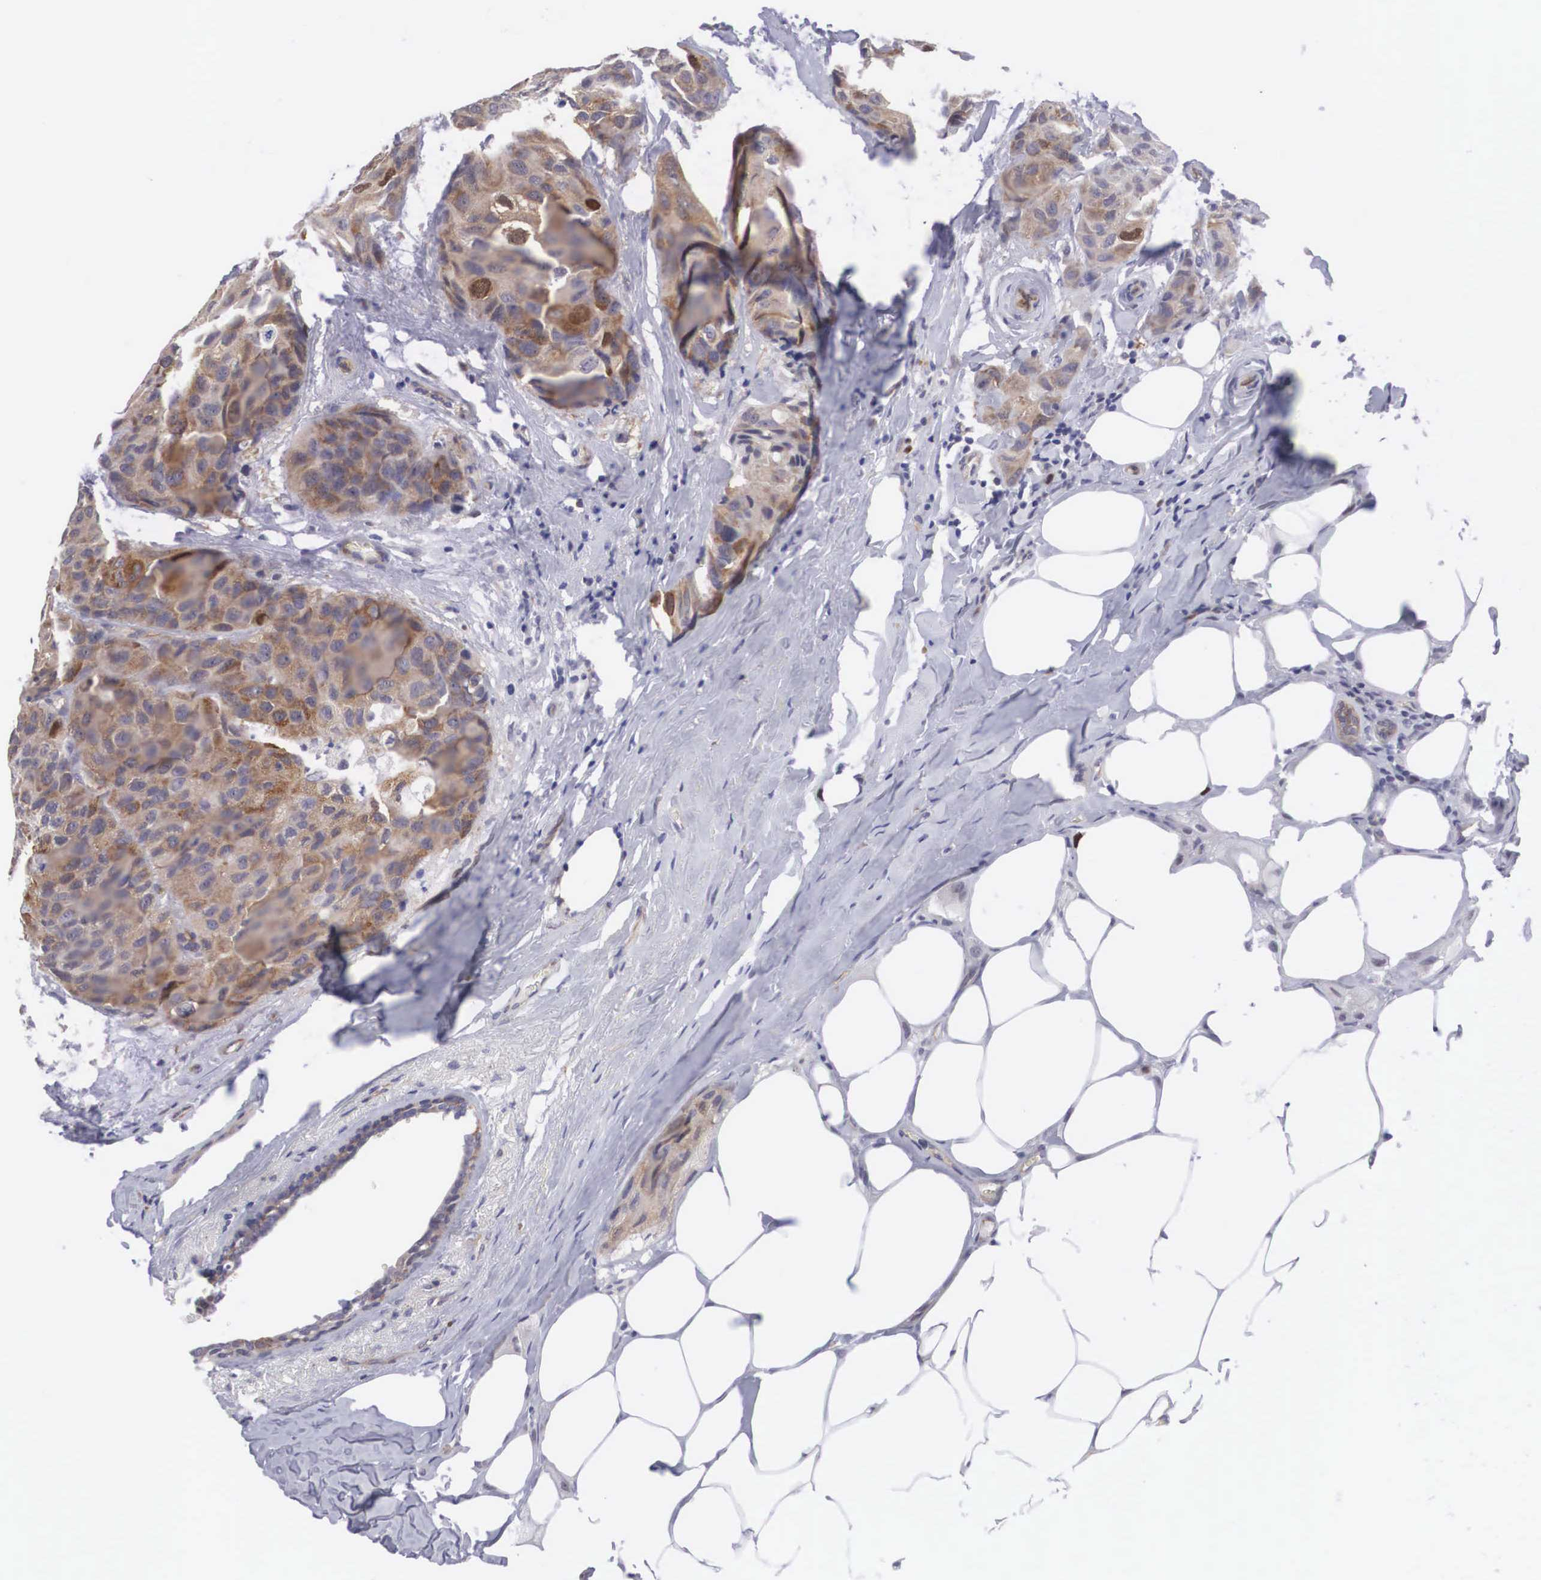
{"staining": {"intensity": "weak", "quantity": ">75%", "location": "cytoplasmic/membranous,nuclear"}, "tissue": "breast cancer", "cell_type": "Tumor cells", "image_type": "cancer", "snomed": [{"axis": "morphology", "description": "Duct carcinoma"}, {"axis": "topography", "description": "Breast"}], "caption": "Brown immunohistochemical staining in breast cancer (intraductal carcinoma) reveals weak cytoplasmic/membranous and nuclear expression in about >75% of tumor cells.", "gene": "MAST4", "patient": {"sex": "female", "age": 68}}